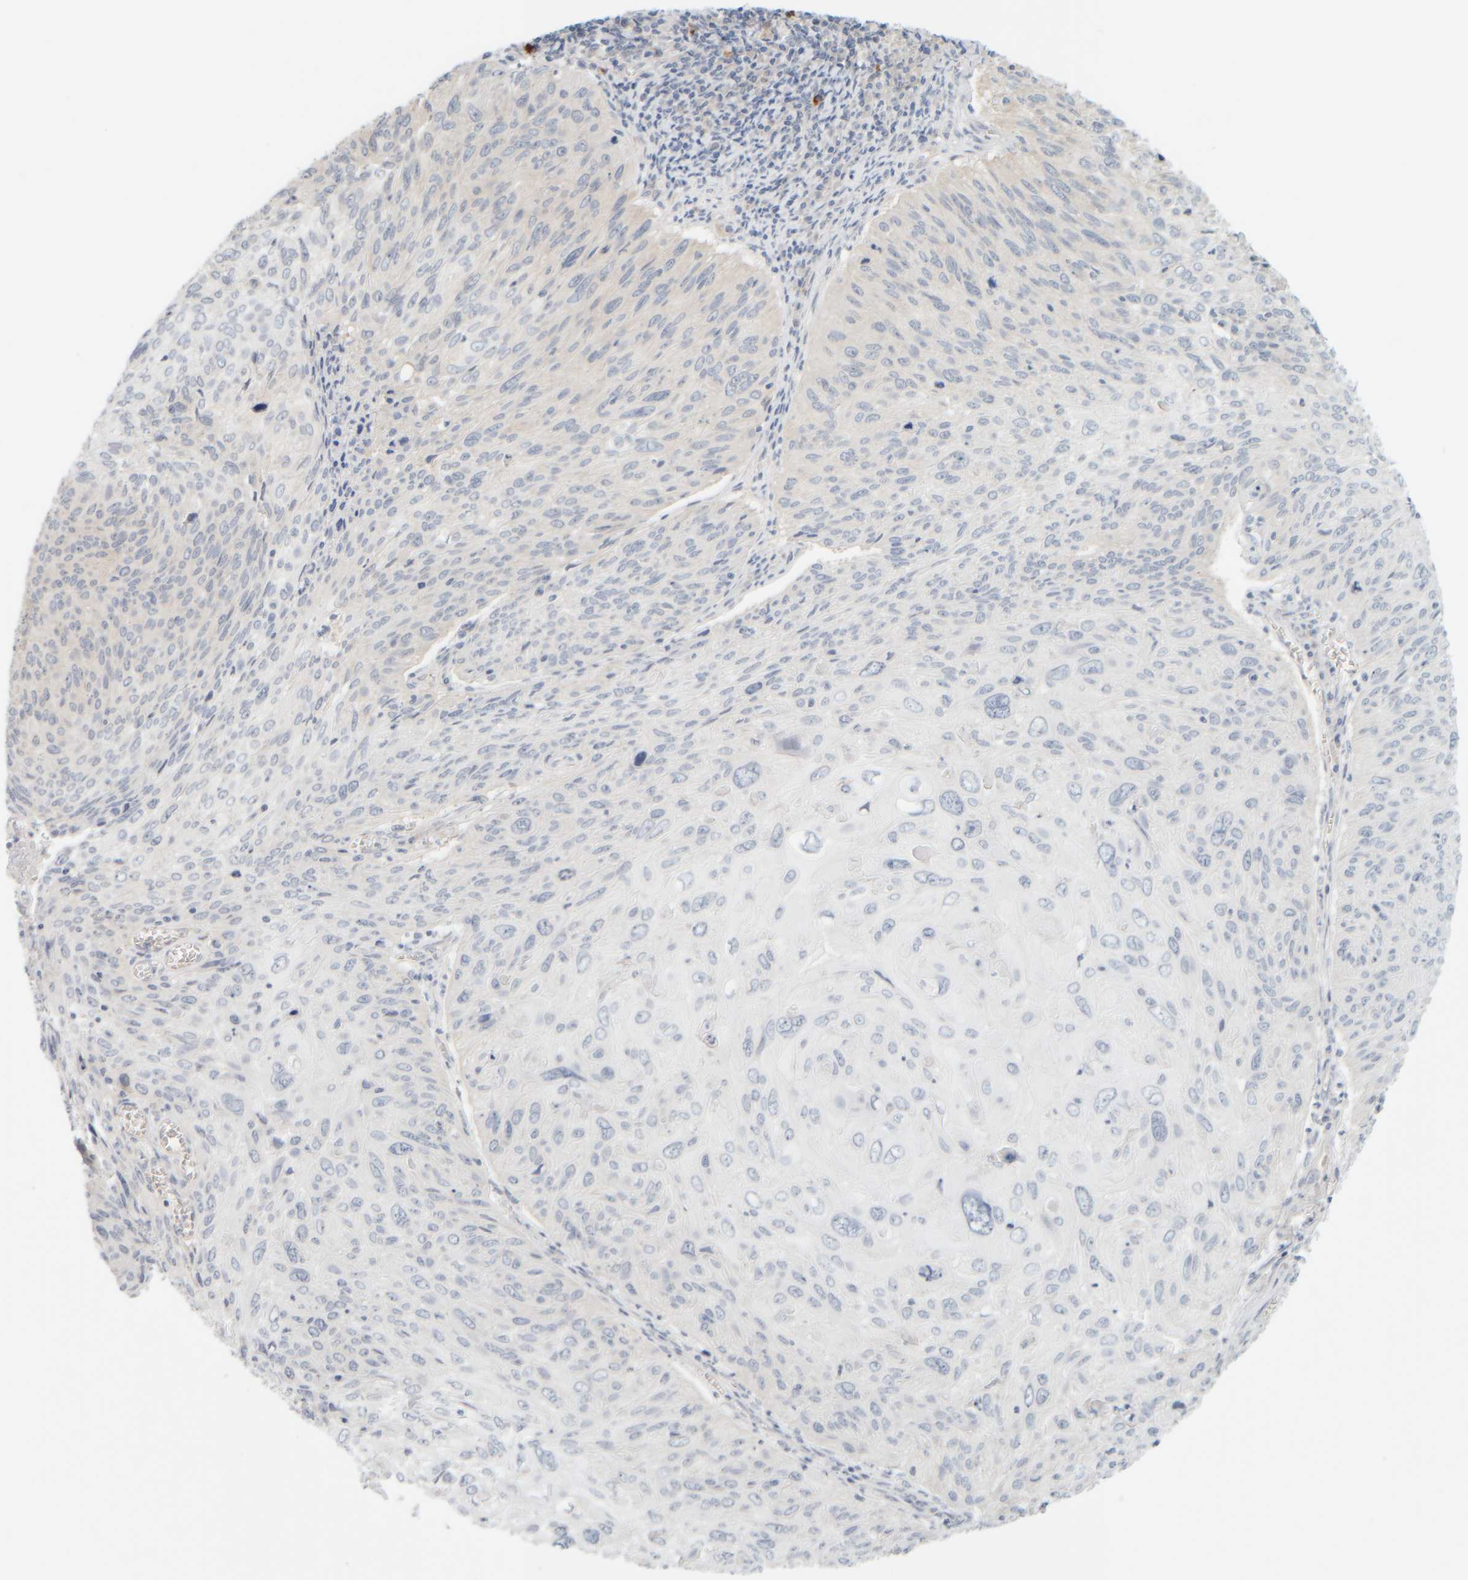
{"staining": {"intensity": "negative", "quantity": "none", "location": "none"}, "tissue": "cervical cancer", "cell_type": "Tumor cells", "image_type": "cancer", "snomed": [{"axis": "morphology", "description": "Squamous cell carcinoma, NOS"}, {"axis": "topography", "description": "Cervix"}], "caption": "Protein analysis of cervical squamous cell carcinoma demonstrates no significant positivity in tumor cells.", "gene": "PTGES3L-AARSD1", "patient": {"sex": "female", "age": 51}}